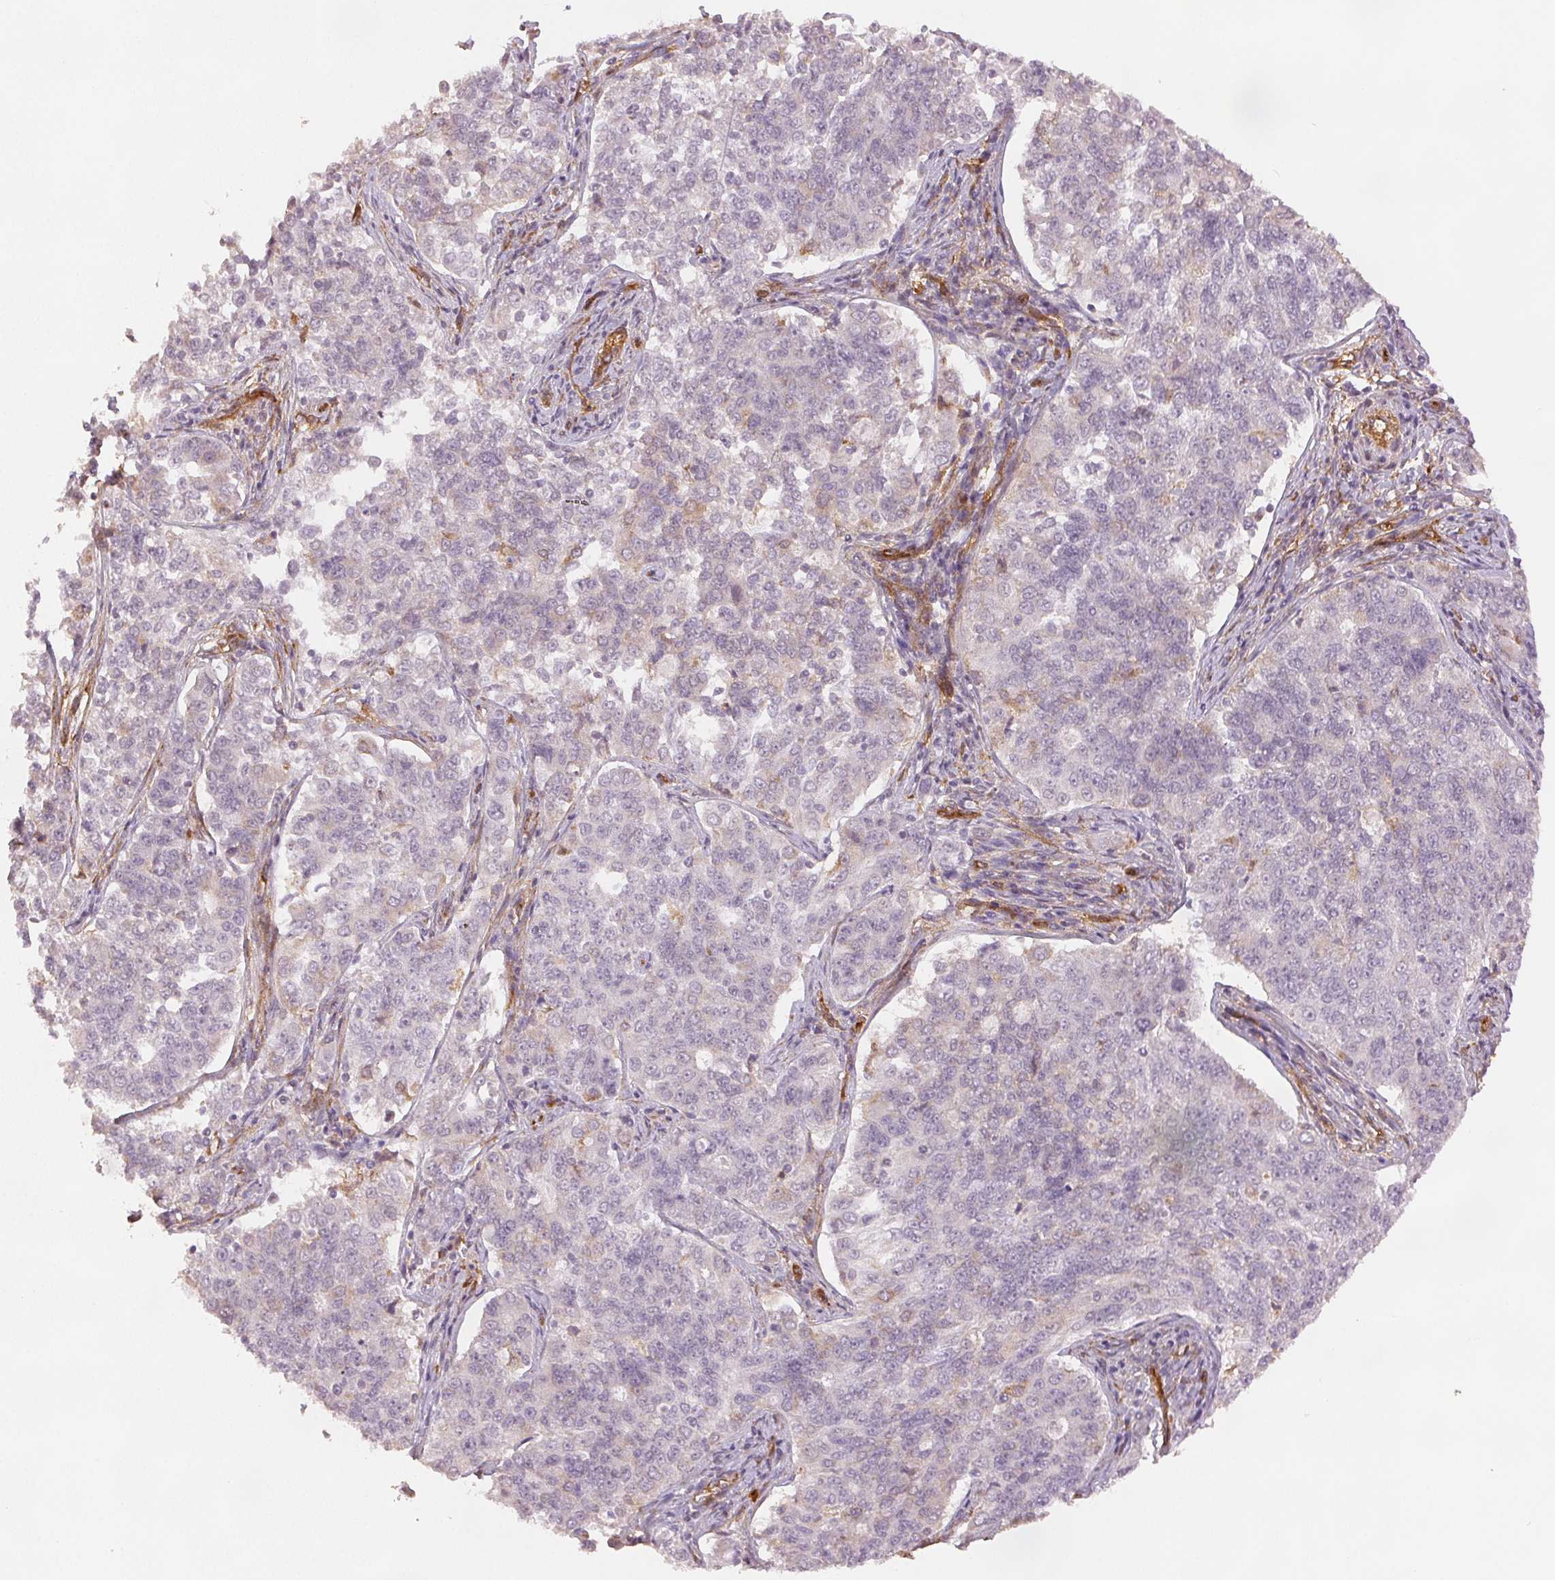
{"staining": {"intensity": "negative", "quantity": "none", "location": "none"}, "tissue": "endometrial cancer", "cell_type": "Tumor cells", "image_type": "cancer", "snomed": [{"axis": "morphology", "description": "Adenocarcinoma, NOS"}, {"axis": "topography", "description": "Endometrium"}], "caption": "Protein analysis of adenocarcinoma (endometrial) reveals no significant expression in tumor cells. Nuclei are stained in blue.", "gene": "DIAPH2", "patient": {"sex": "female", "age": 43}}